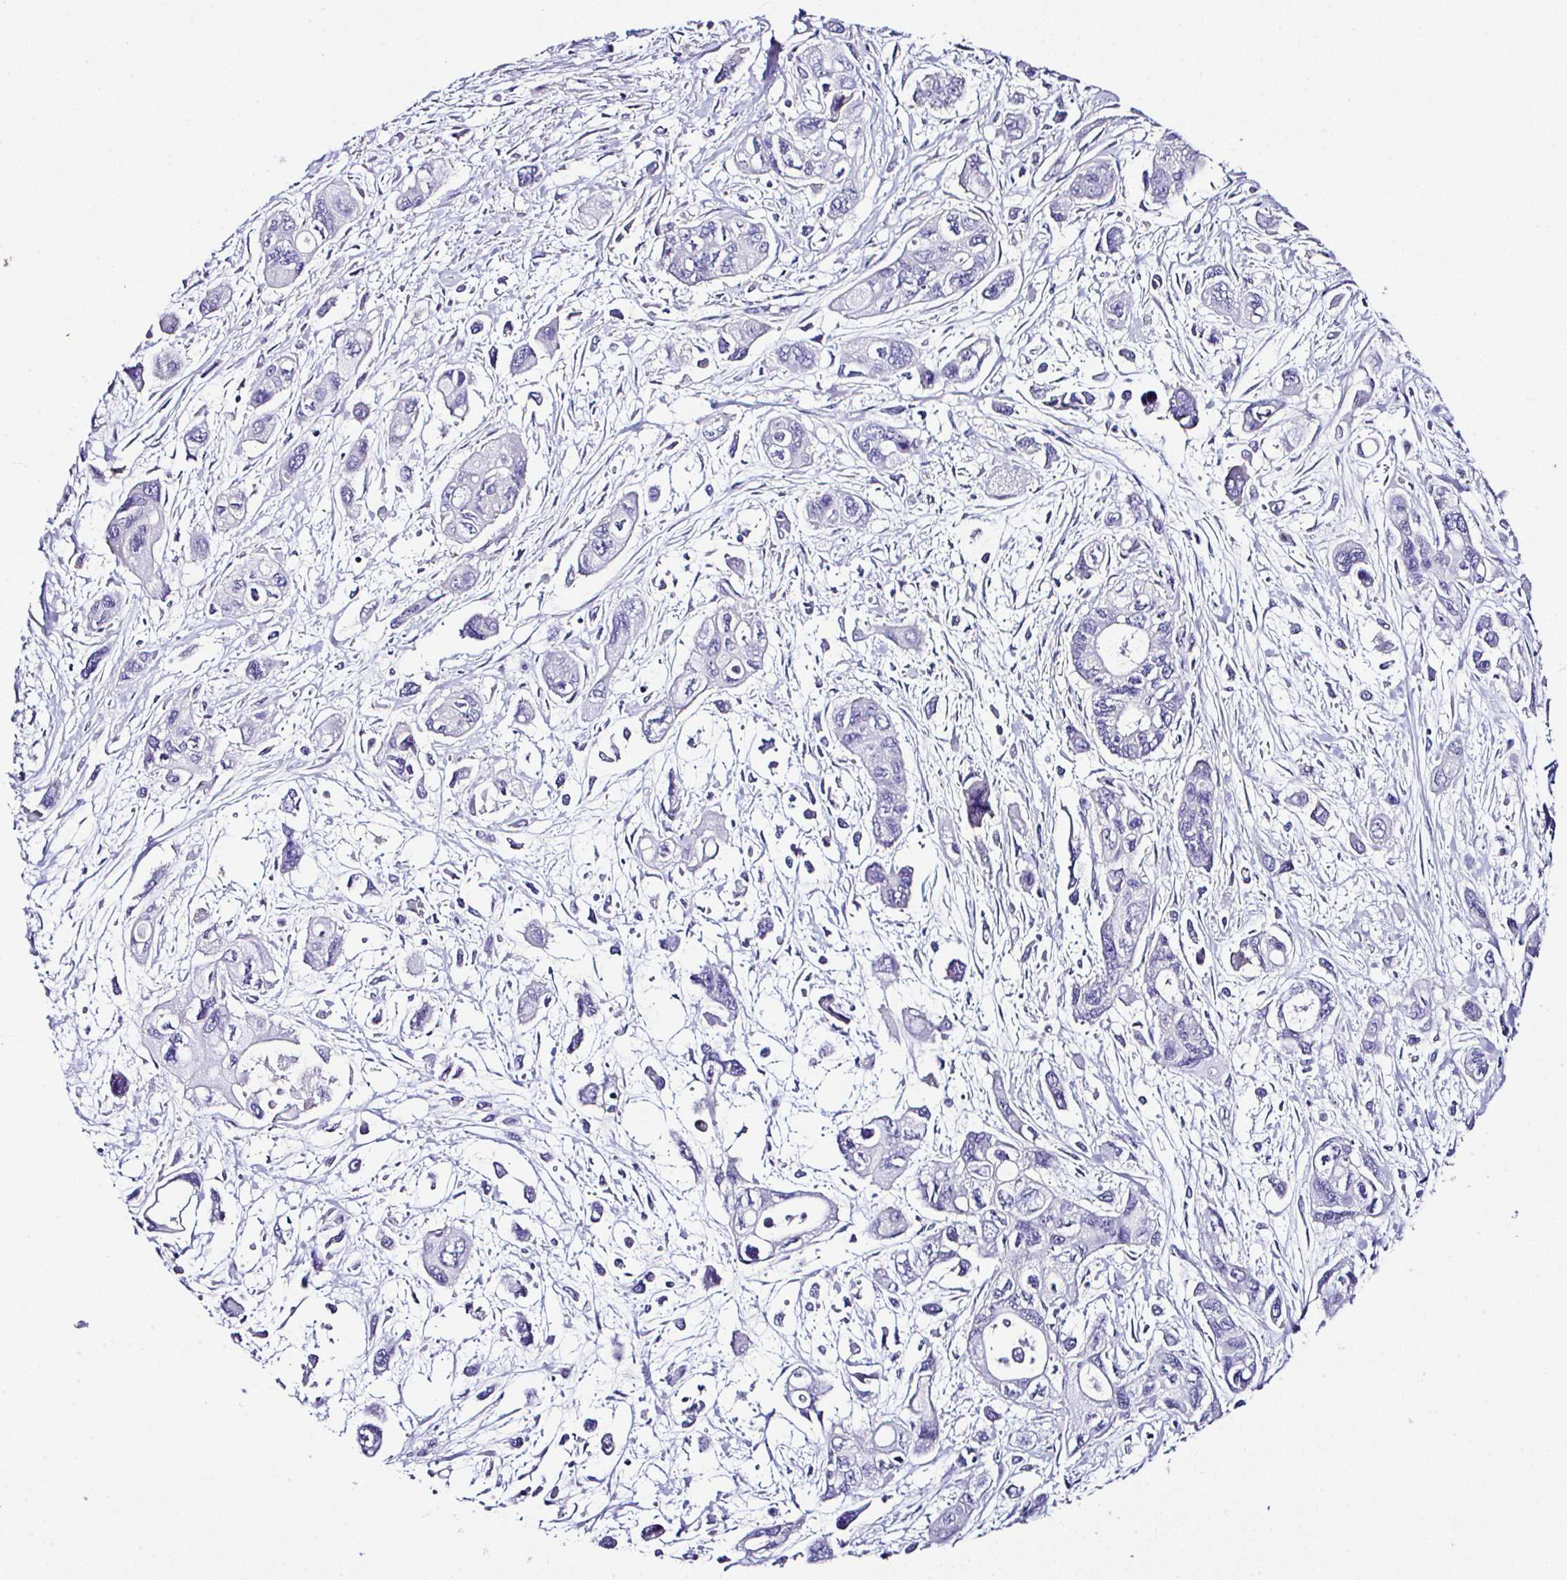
{"staining": {"intensity": "negative", "quantity": "none", "location": "none"}, "tissue": "pancreatic cancer", "cell_type": "Tumor cells", "image_type": "cancer", "snomed": [{"axis": "morphology", "description": "Adenocarcinoma, NOS"}, {"axis": "topography", "description": "Pancreas"}], "caption": "This is an immunohistochemistry histopathology image of human pancreatic adenocarcinoma. There is no positivity in tumor cells.", "gene": "OR4P4", "patient": {"sex": "female", "age": 47}}